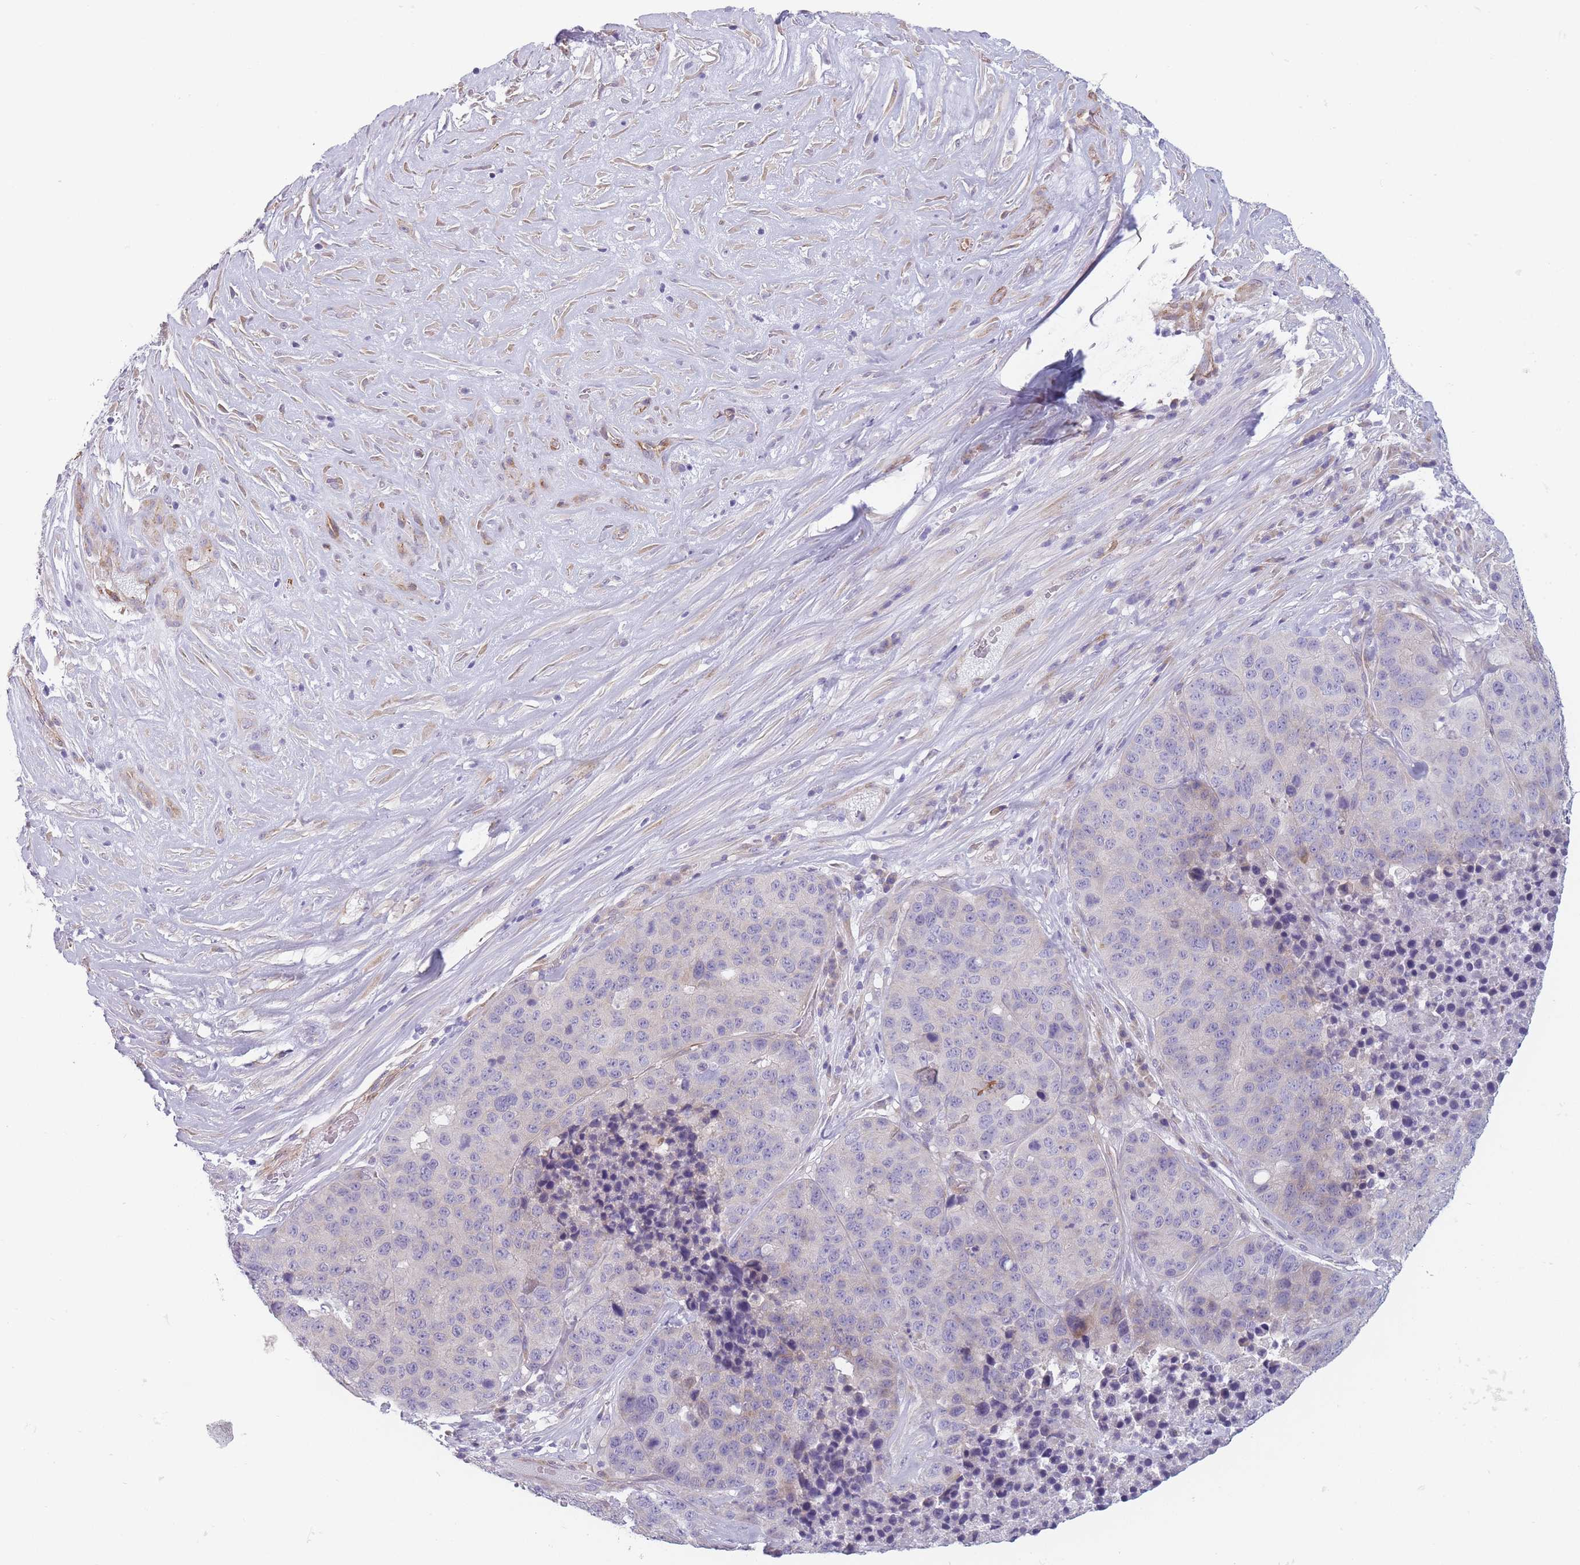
{"staining": {"intensity": "negative", "quantity": "none", "location": "none"}, "tissue": "stomach cancer", "cell_type": "Tumor cells", "image_type": "cancer", "snomed": [{"axis": "morphology", "description": "Adenocarcinoma, NOS"}, {"axis": "topography", "description": "Stomach"}], "caption": "High power microscopy histopathology image of an immunohistochemistry (IHC) micrograph of adenocarcinoma (stomach), revealing no significant expression in tumor cells.", "gene": "OR6B3", "patient": {"sex": "male", "age": 71}}